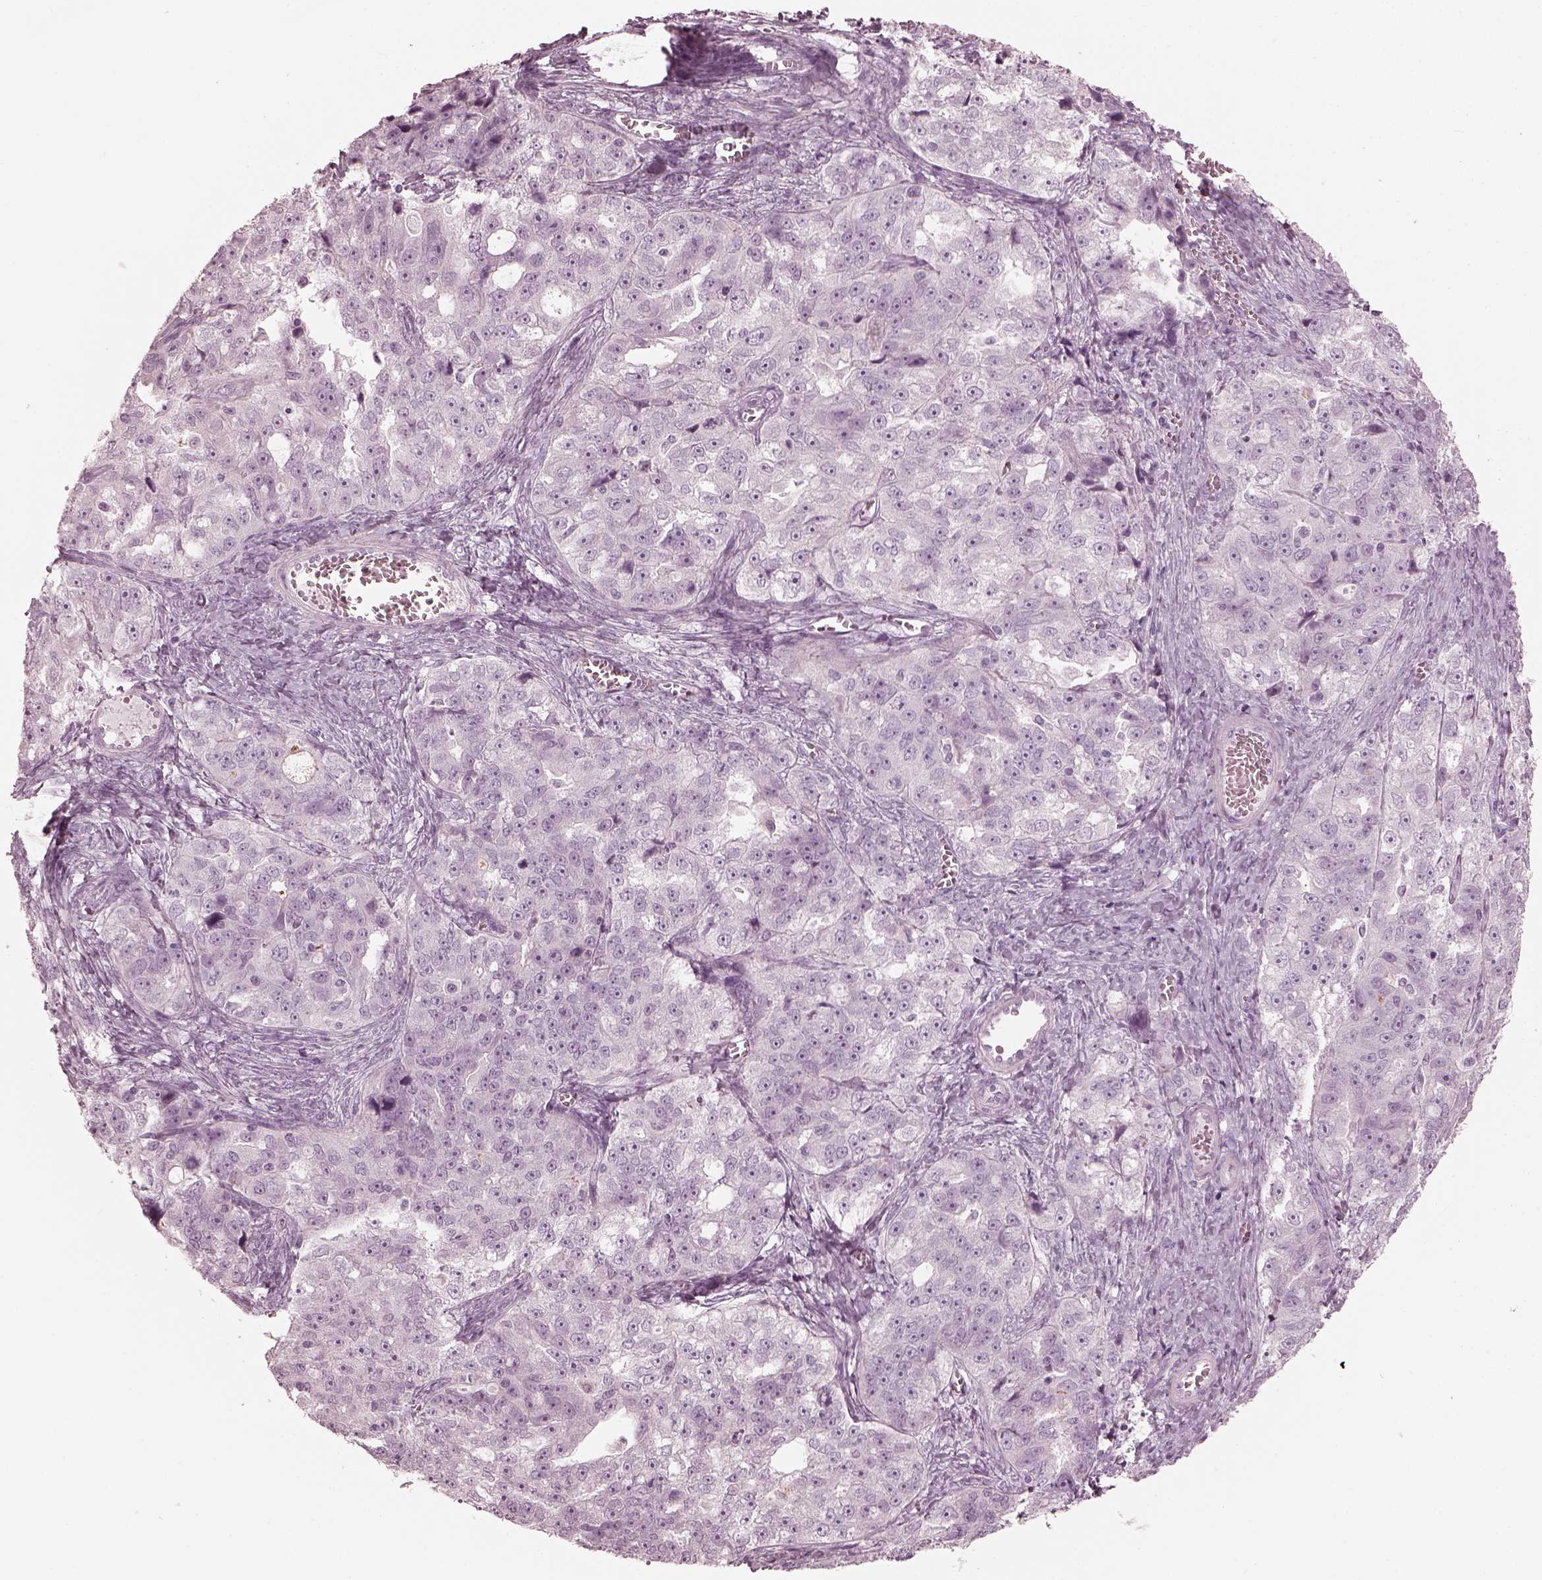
{"staining": {"intensity": "negative", "quantity": "none", "location": "none"}, "tissue": "ovarian cancer", "cell_type": "Tumor cells", "image_type": "cancer", "snomed": [{"axis": "morphology", "description": "Cystadenocarcinoma, serous, NOS"}, {"axis": "topography", "description": "Ovary"}], "caption": "Tumor cells are negative for brown protein staining in ovarian serous cystadenocarcinoma.", "gene": "SAXO2", "patient": {"sex": "female", "age": 51}}